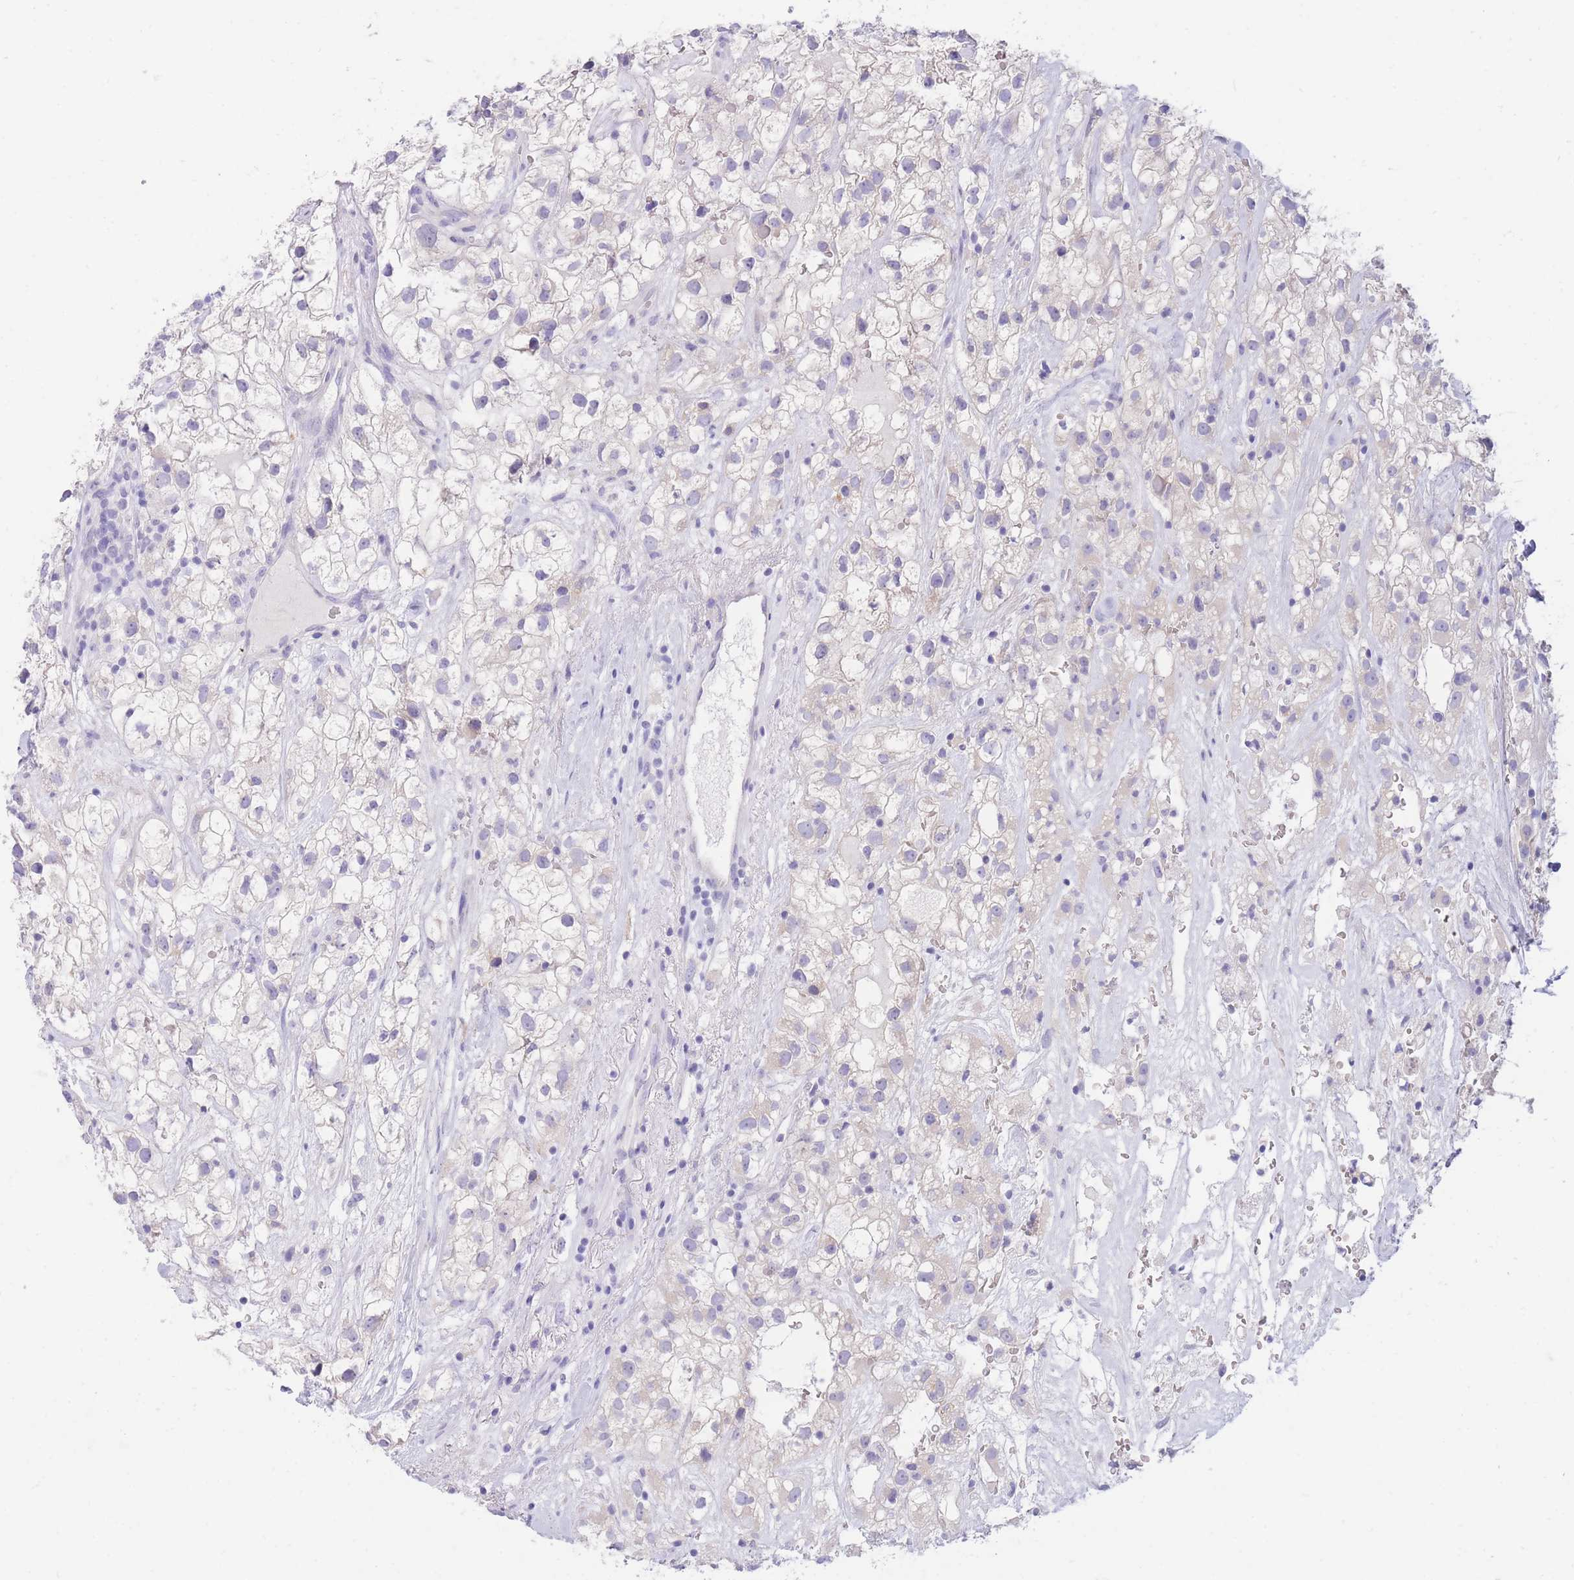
{"staining": {"intensity": "negative", "quantity": "none", "location": "none"}, "tissue": "renal cancer", "cell_type": "Tumor cells", "image_type": "cancer", "snomed": [{"axis": "morphology", "description": "Adenocarcinoma, NOS"}, {"axis": "topography", "description": "Kidney"}], "caption": "This is a micrograph of IHC staining of adenocarcinoma (renal), which shows no staining in tumor cells.", "gene": "SSUH2", "patient": {"sex": "male", "age": 59}}